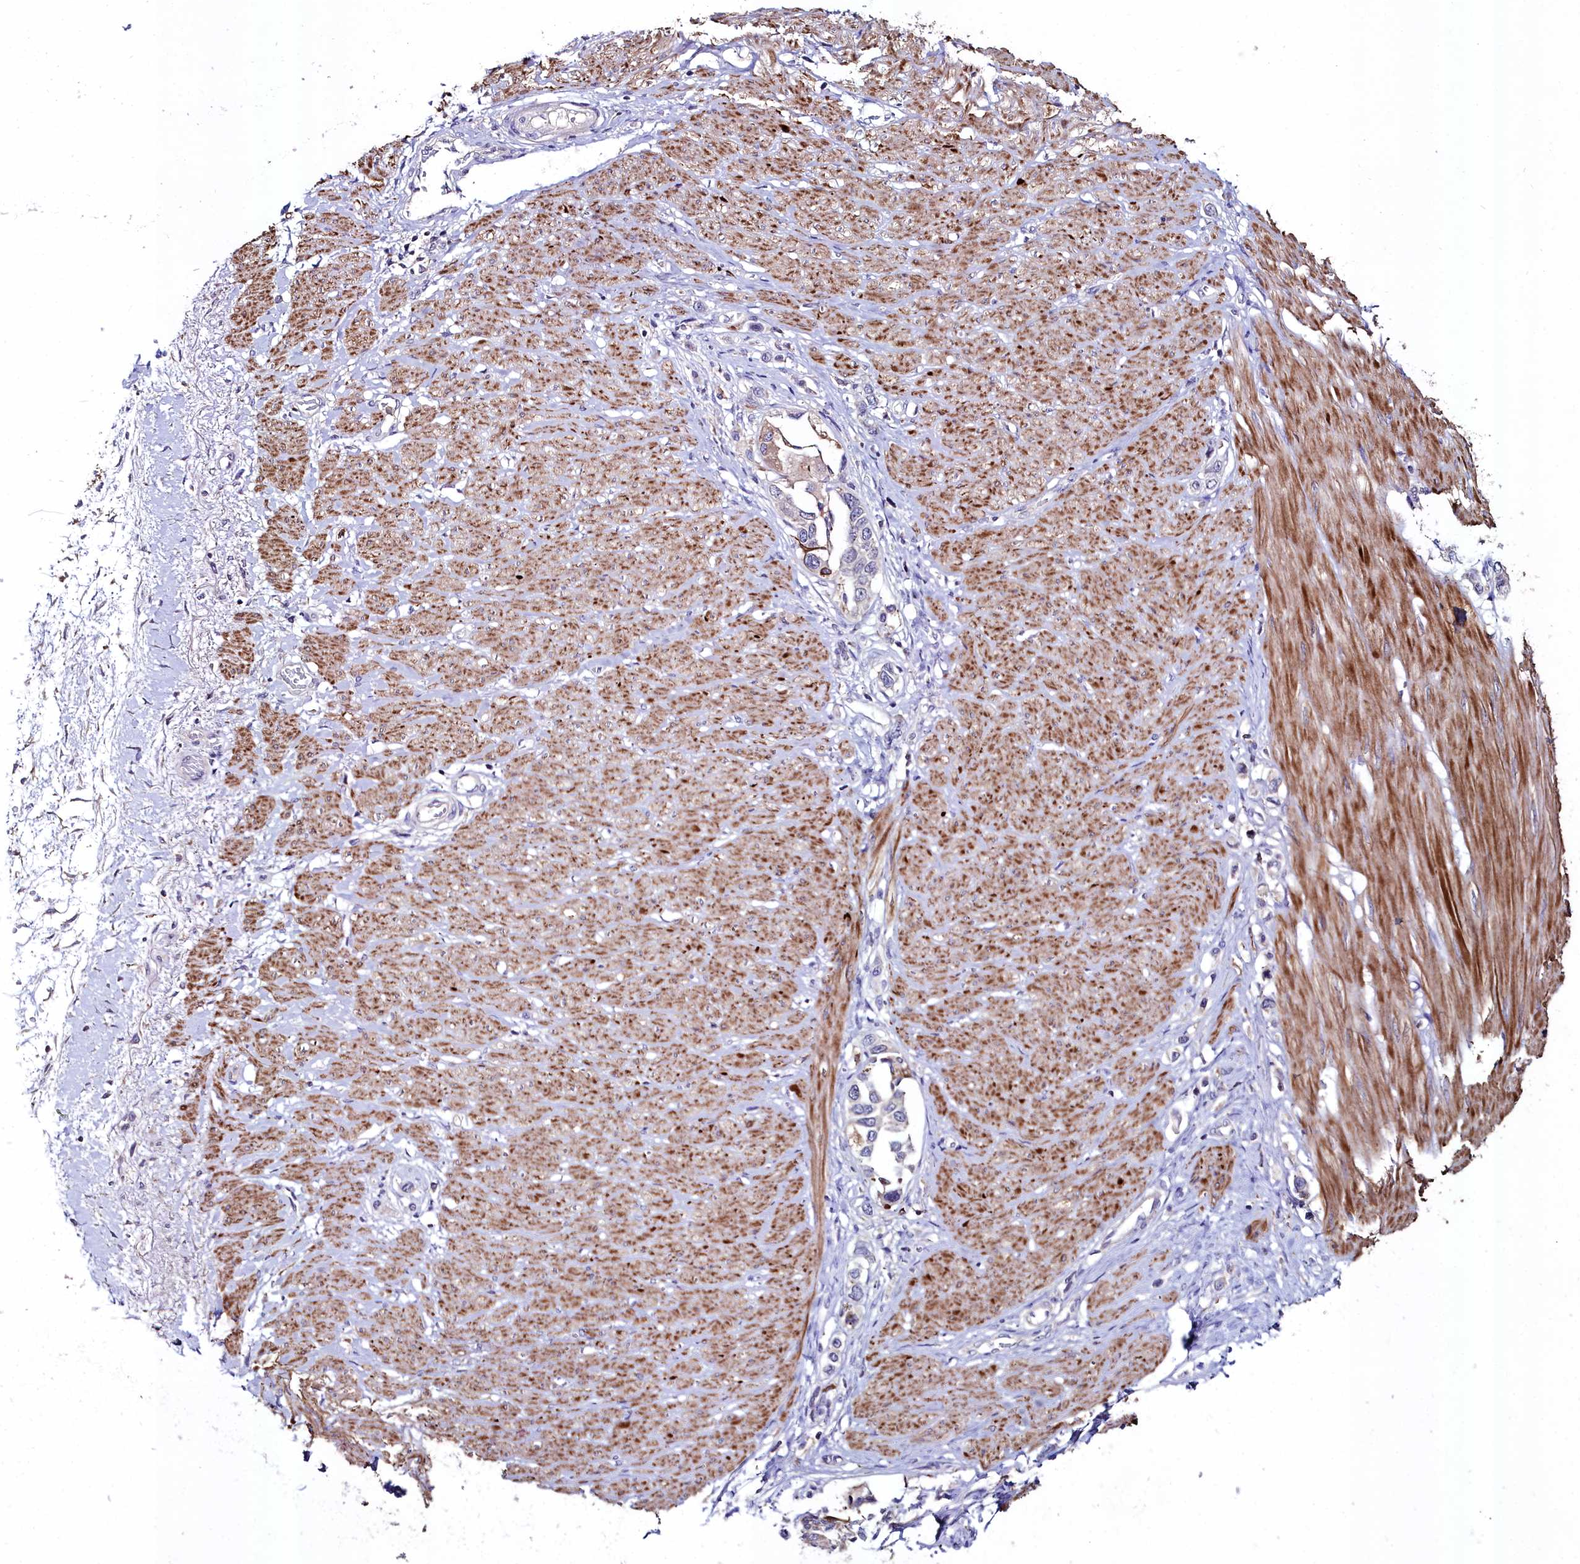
{"staining": {"intensity": "negative", "quantity": "none", "location": "none"}, "tissue": "stomach cancer", "cell_type": "Tumor cells", "image_type": "cancer", "snomed": [{"axis": "morphology", "description": "Adenocarcinoma, NOS"}, {"axis": "topography", "description": "Stomach"}], "caption": "A micrograph of stomach cancer stained for a protein displays no brown staining in tumor cells.", "gene": "AMBRA1", "patient": {"sex": "female", "age": 65}}